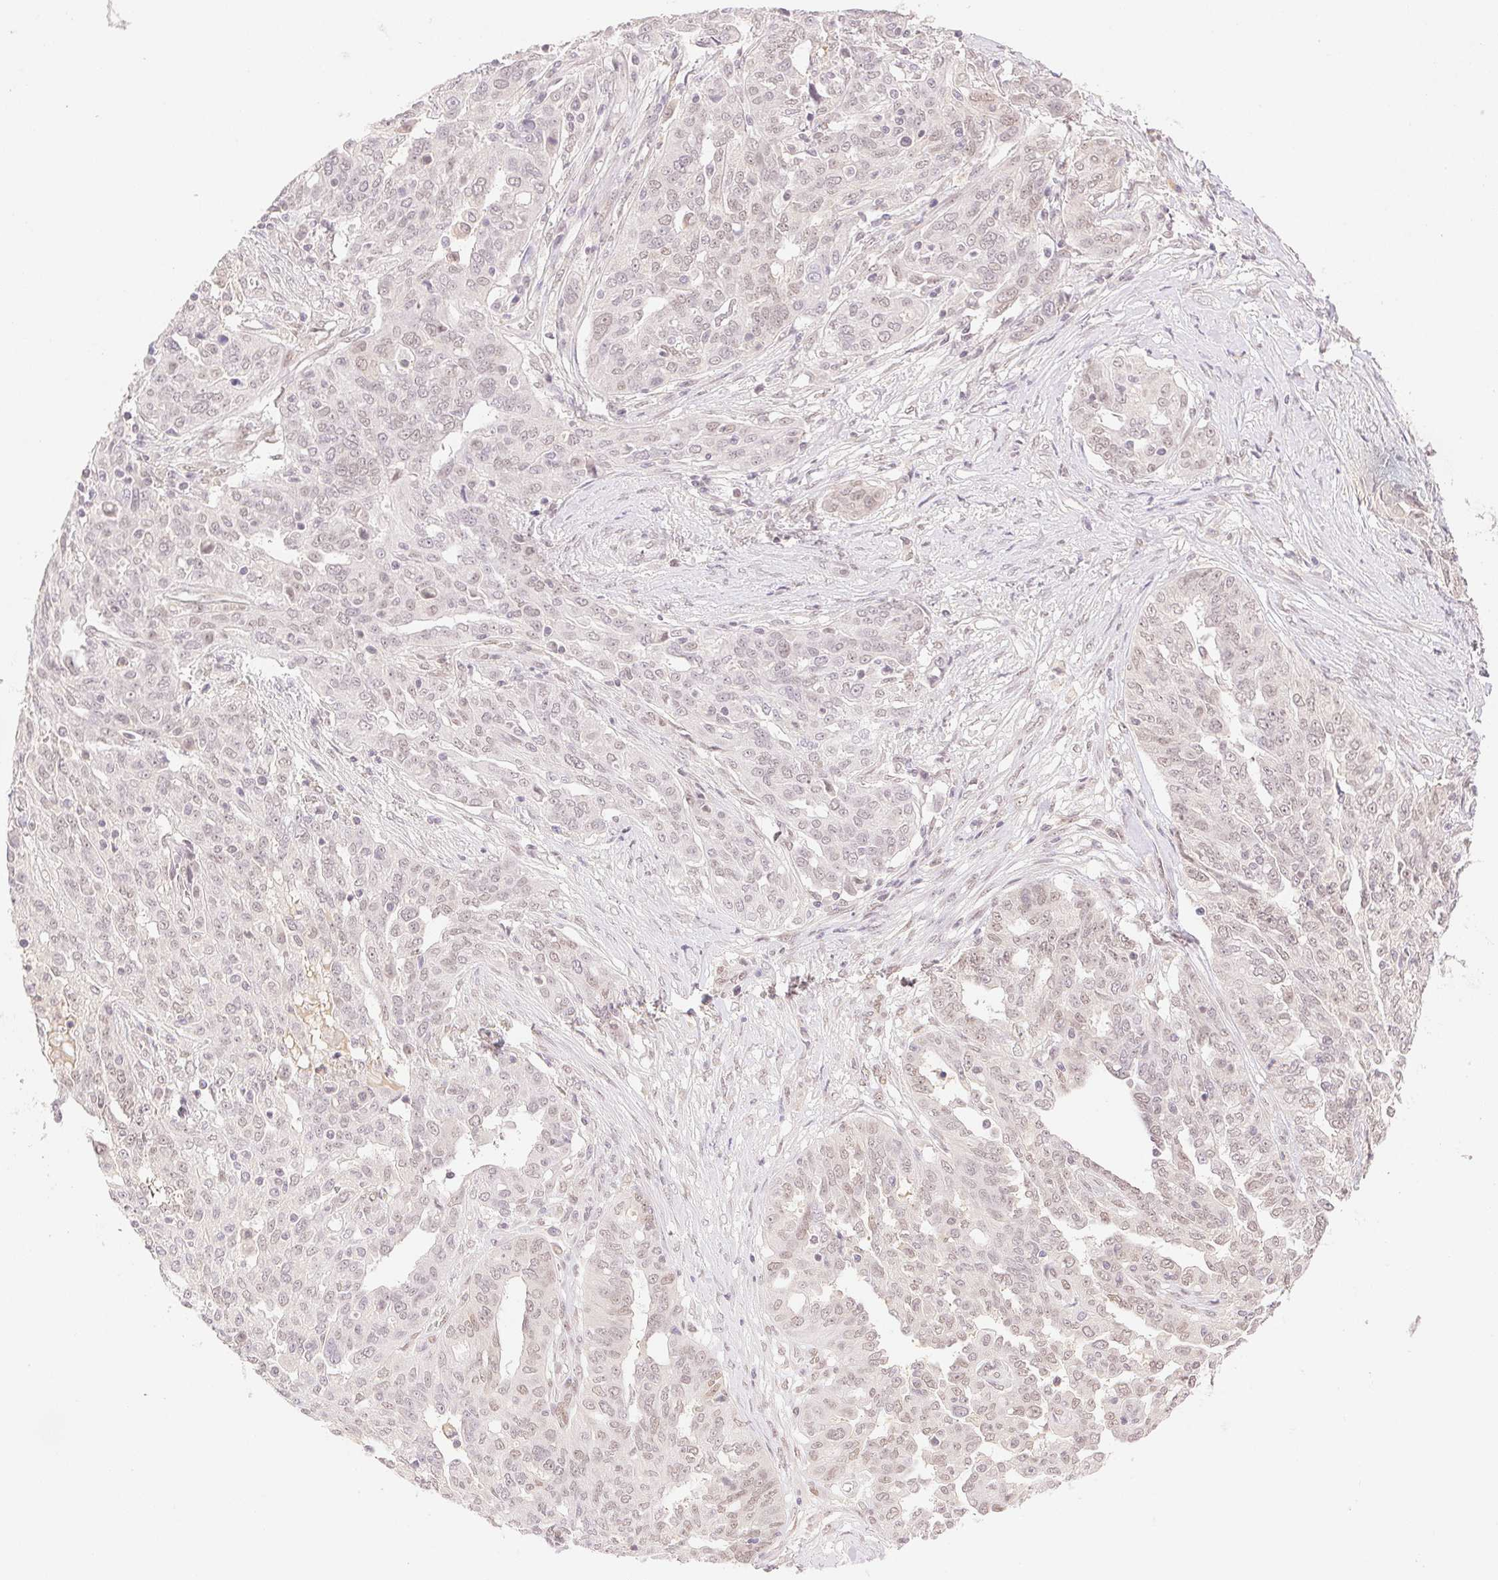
{"staining": {"intensity": "weak", "quantity": "25%-75%", "location": "nuclear"}, "tissue": "ovarian cancer", "cell_type": "Tumor cells", "image_type": "cancer", "snomed": [{"axis": "morphology", "description": "Cystadenocarcinoma, serous, NOS"}, {"axis": "topography", "description": "Ovary"}], "caption": "Tumor cells exhibit low levels of weak nuclear expression in approximately 25%-75% of cells in serous cystadenocarcinoma (ovarian).", "gene": "H2AZ2", "patient": {"sex": "female", "age": 67}}